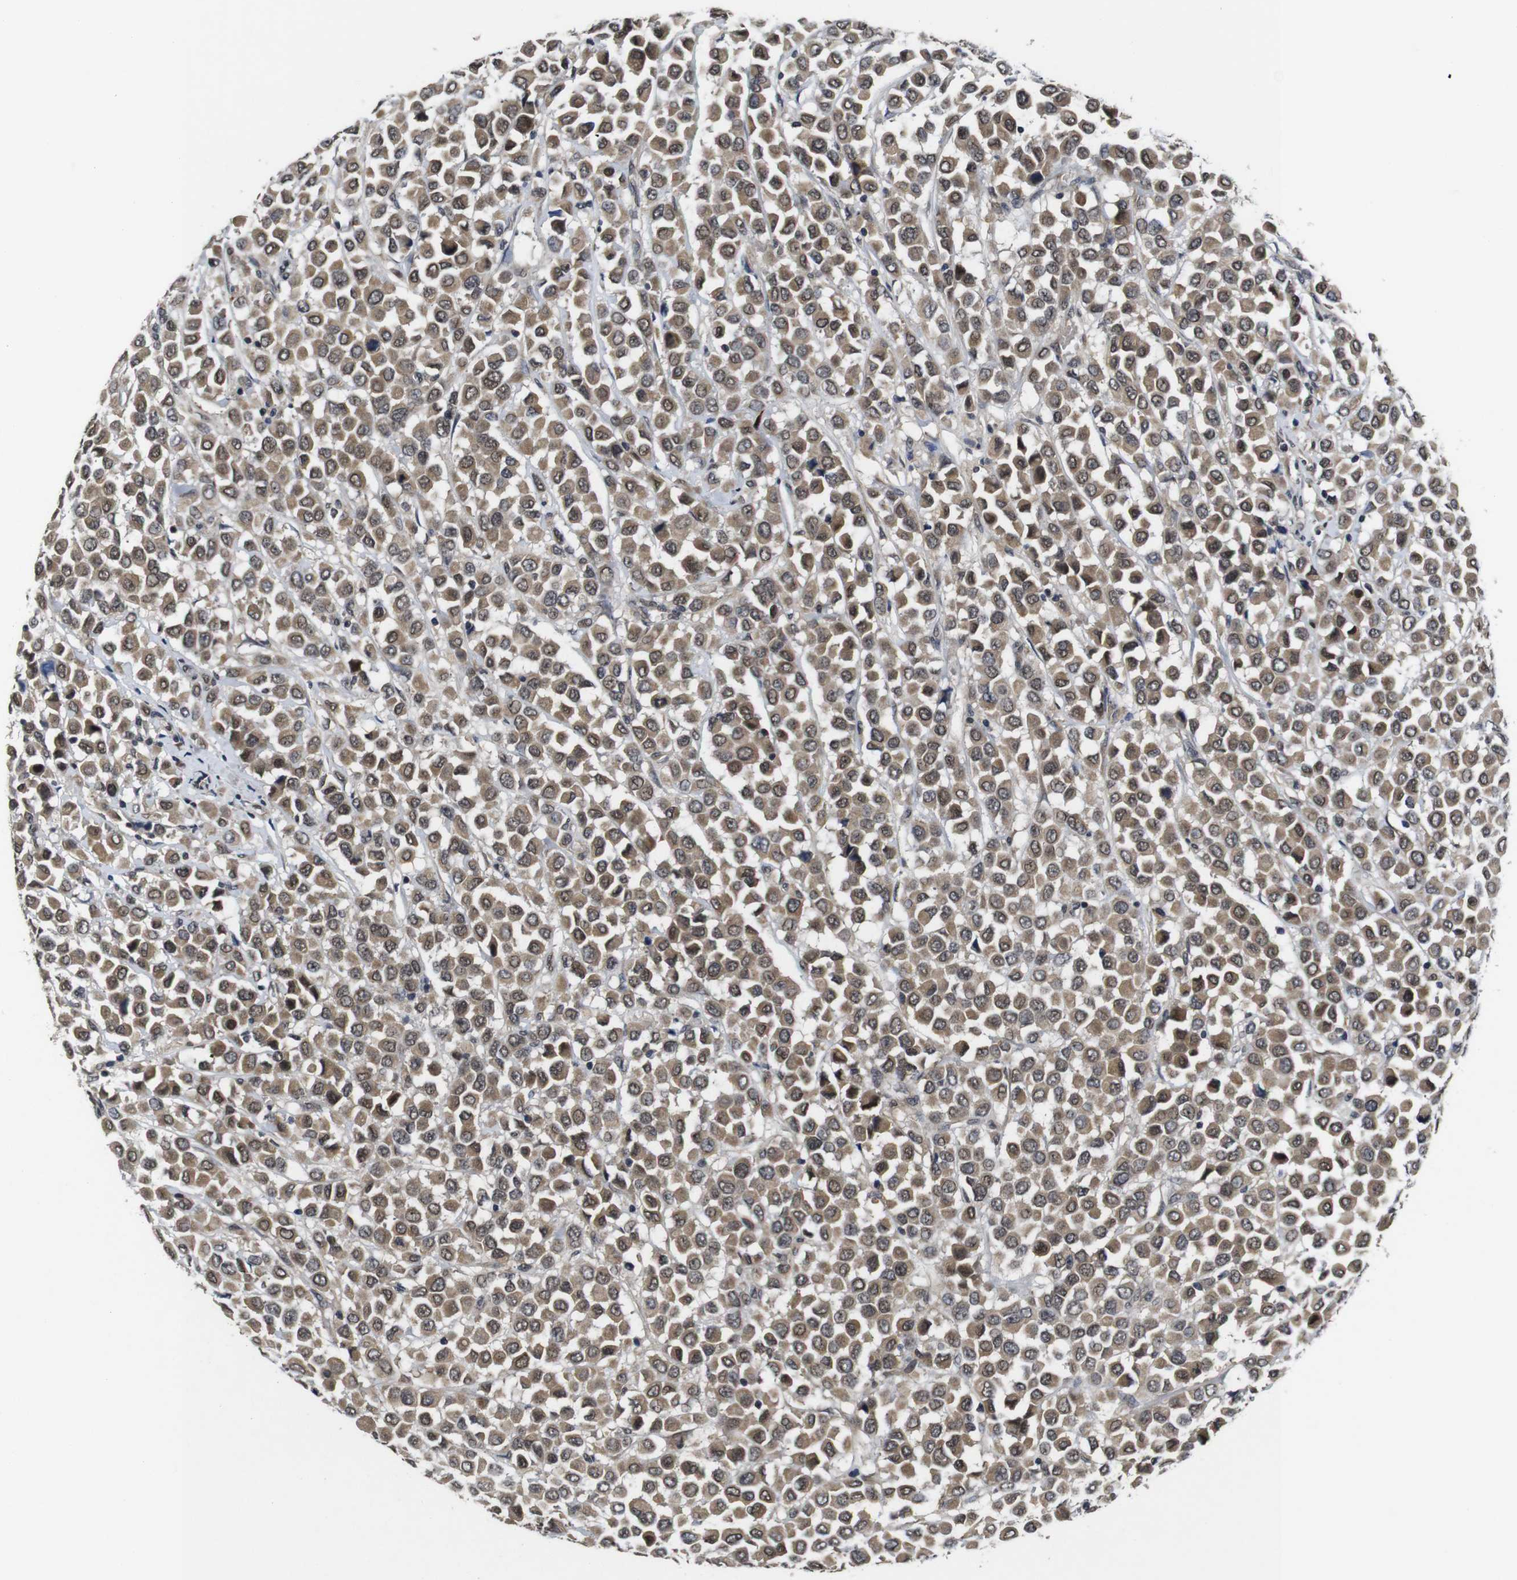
{"staining": {"intensity": "moderate", "quantity": ">75%", "location": "cytoplasmic/membranous"}, "tissue": "breast cancer", "cell_type": "Tumor cells", "image_type": "cancer", "snomed": [{"axis": "morphology", "description": "Duct carcinoma"}, {"axis": "topography", "description": "Breast"}], "caption": "A brown stain shows moderate cytoplasmic/membranous positivity of a protein in breast cancer (infiltrating ductal carcinoma) tumor cells. The protein of interest is stained brown, and the nuclei are stained in blue (DAB (3,3'-diaminobenzidine) IHC with brightfield microscopy, high magnification).", "gene": "ZBTB46", "patient": {"sex": "female", "age": 61}}